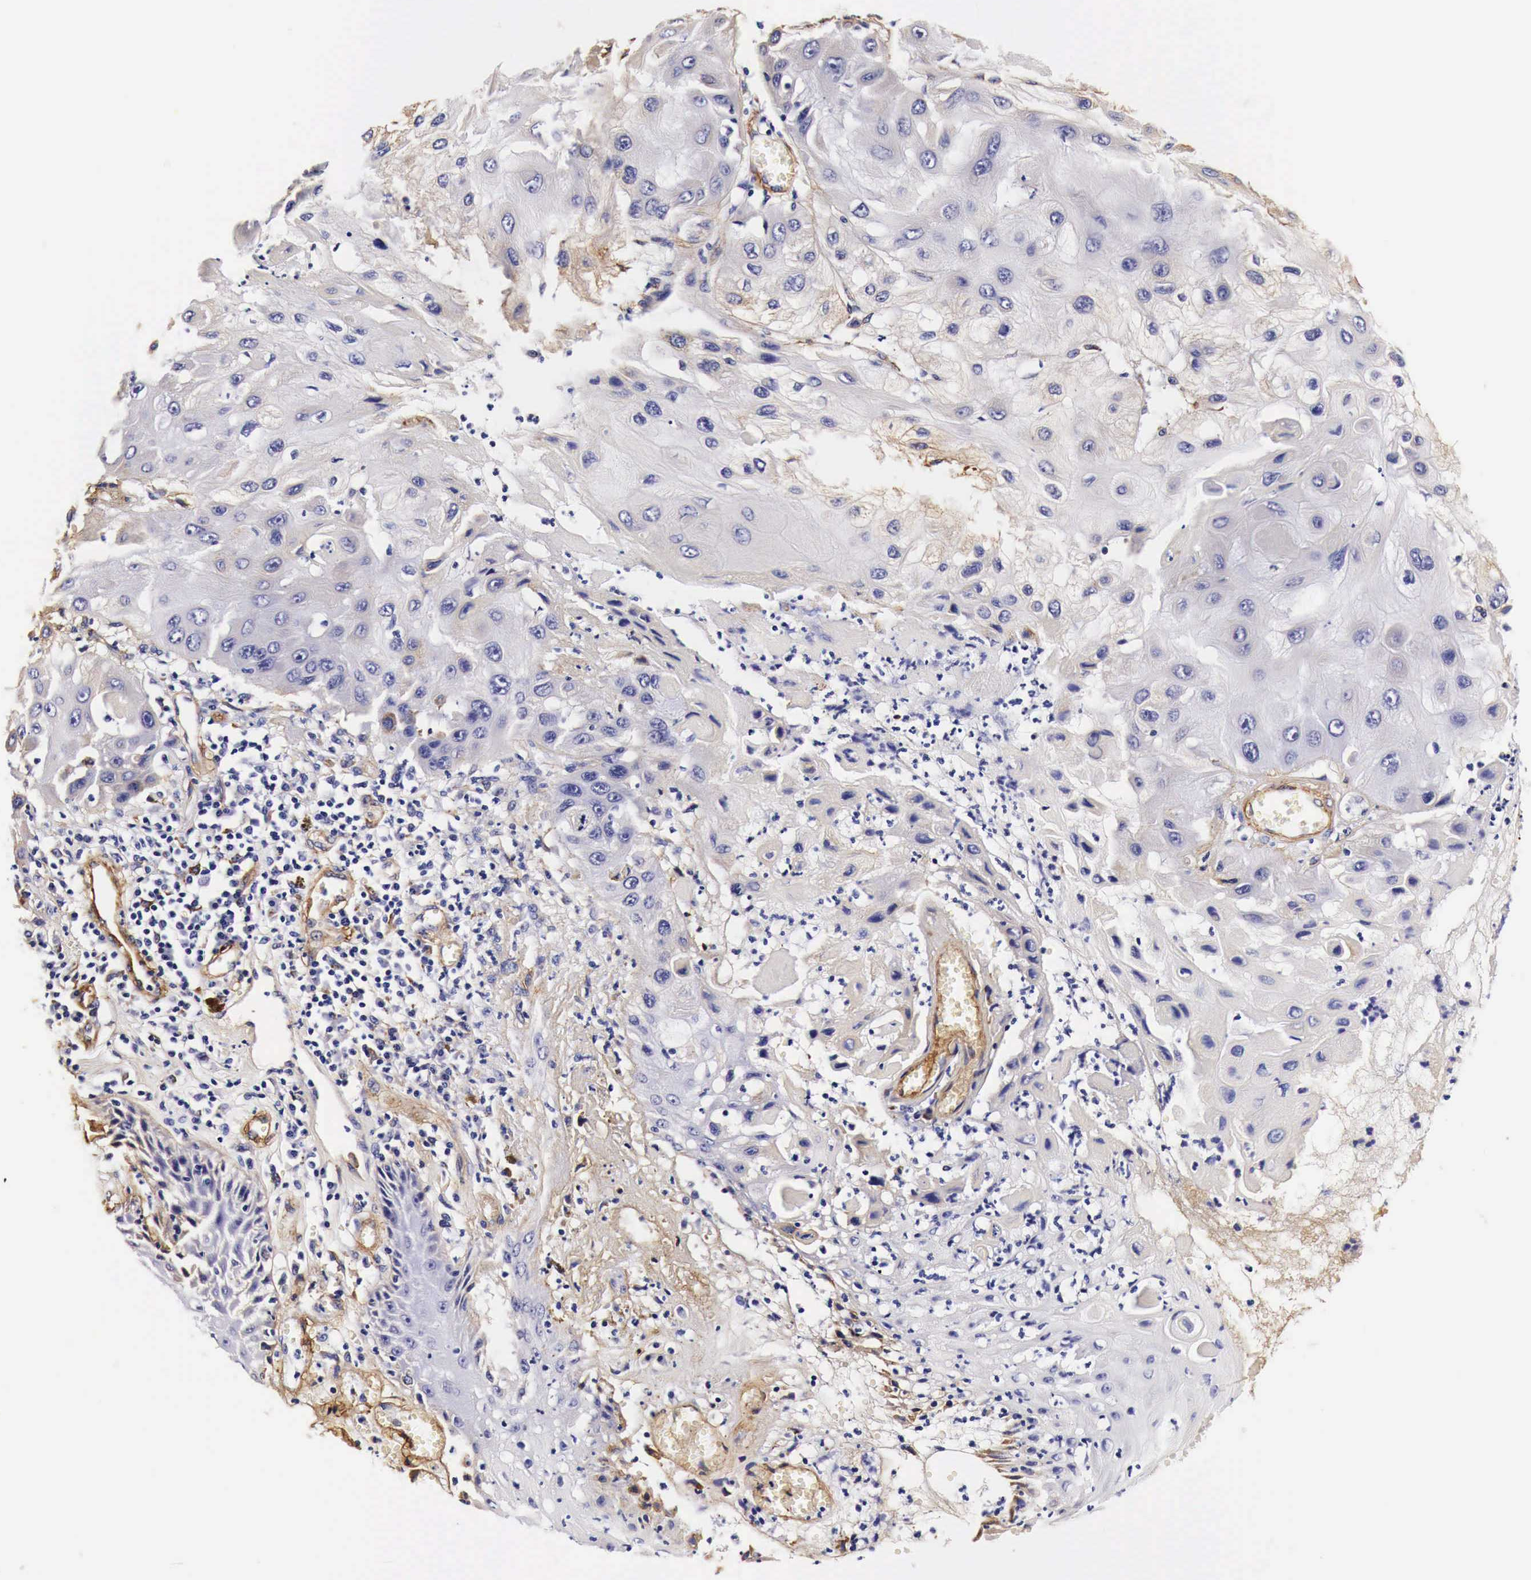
{"staining": {"intensity": "negative", "quantity": "none", "location": "none"}, "tissue": "skin cancer", "cell_type": "Tumor cells", "image_type": "cancer", "snomed": [{"axis": "morphology", "description": "Squamous cell carcinoma, NOS"}, {"axis": "topography", "description": "Skin"}, {"axis": "topography", "description": "Anal"}], "caption": "High magnification brightfield microscopy of skin cancer (squamous cell carcinoma) stained with DAB (brown) and counterstained with hematoxylin (blue): tumor cells show no significant positivity.", "gene": "LAMB2", "patient": {"sex": "male", "age": 61}}